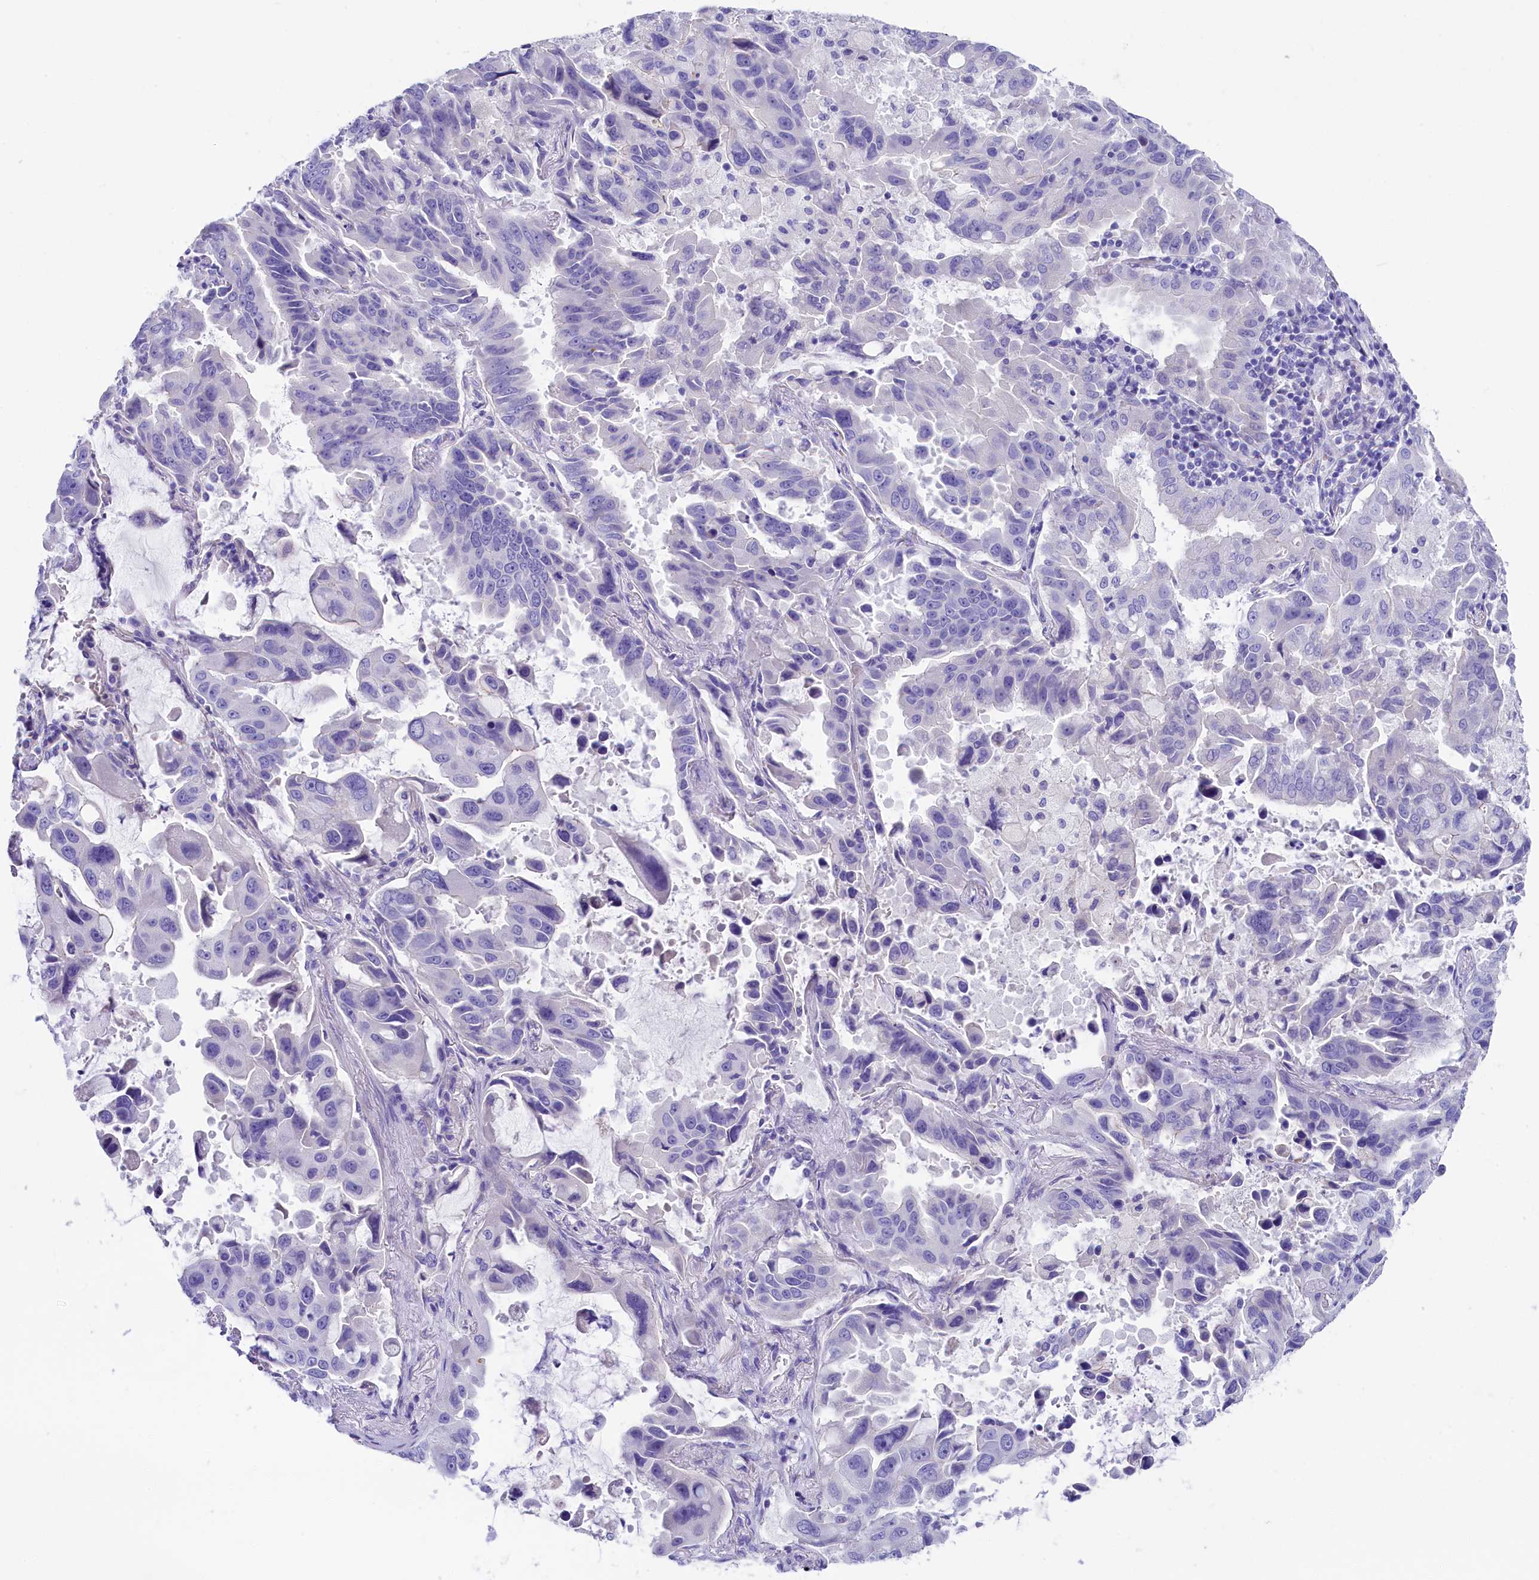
{"staining": {"intensity": "negative", "quantity": "none", "location": "none"}, "tissue": "lung cancer", "cell_type": "Tumor cells", "image_type": "cancer", "snomed": [{"axis": "morphology", "description": "Adenocarcinoma, NOS"}, {"axis": "topography", "description": "Lung"}], "caption": "An image of human adenocarcinoma (lung) is negative for staining in tumor cells.", "gene": "SULT2A1", "patient": {"sex": "male", "age": 64}}